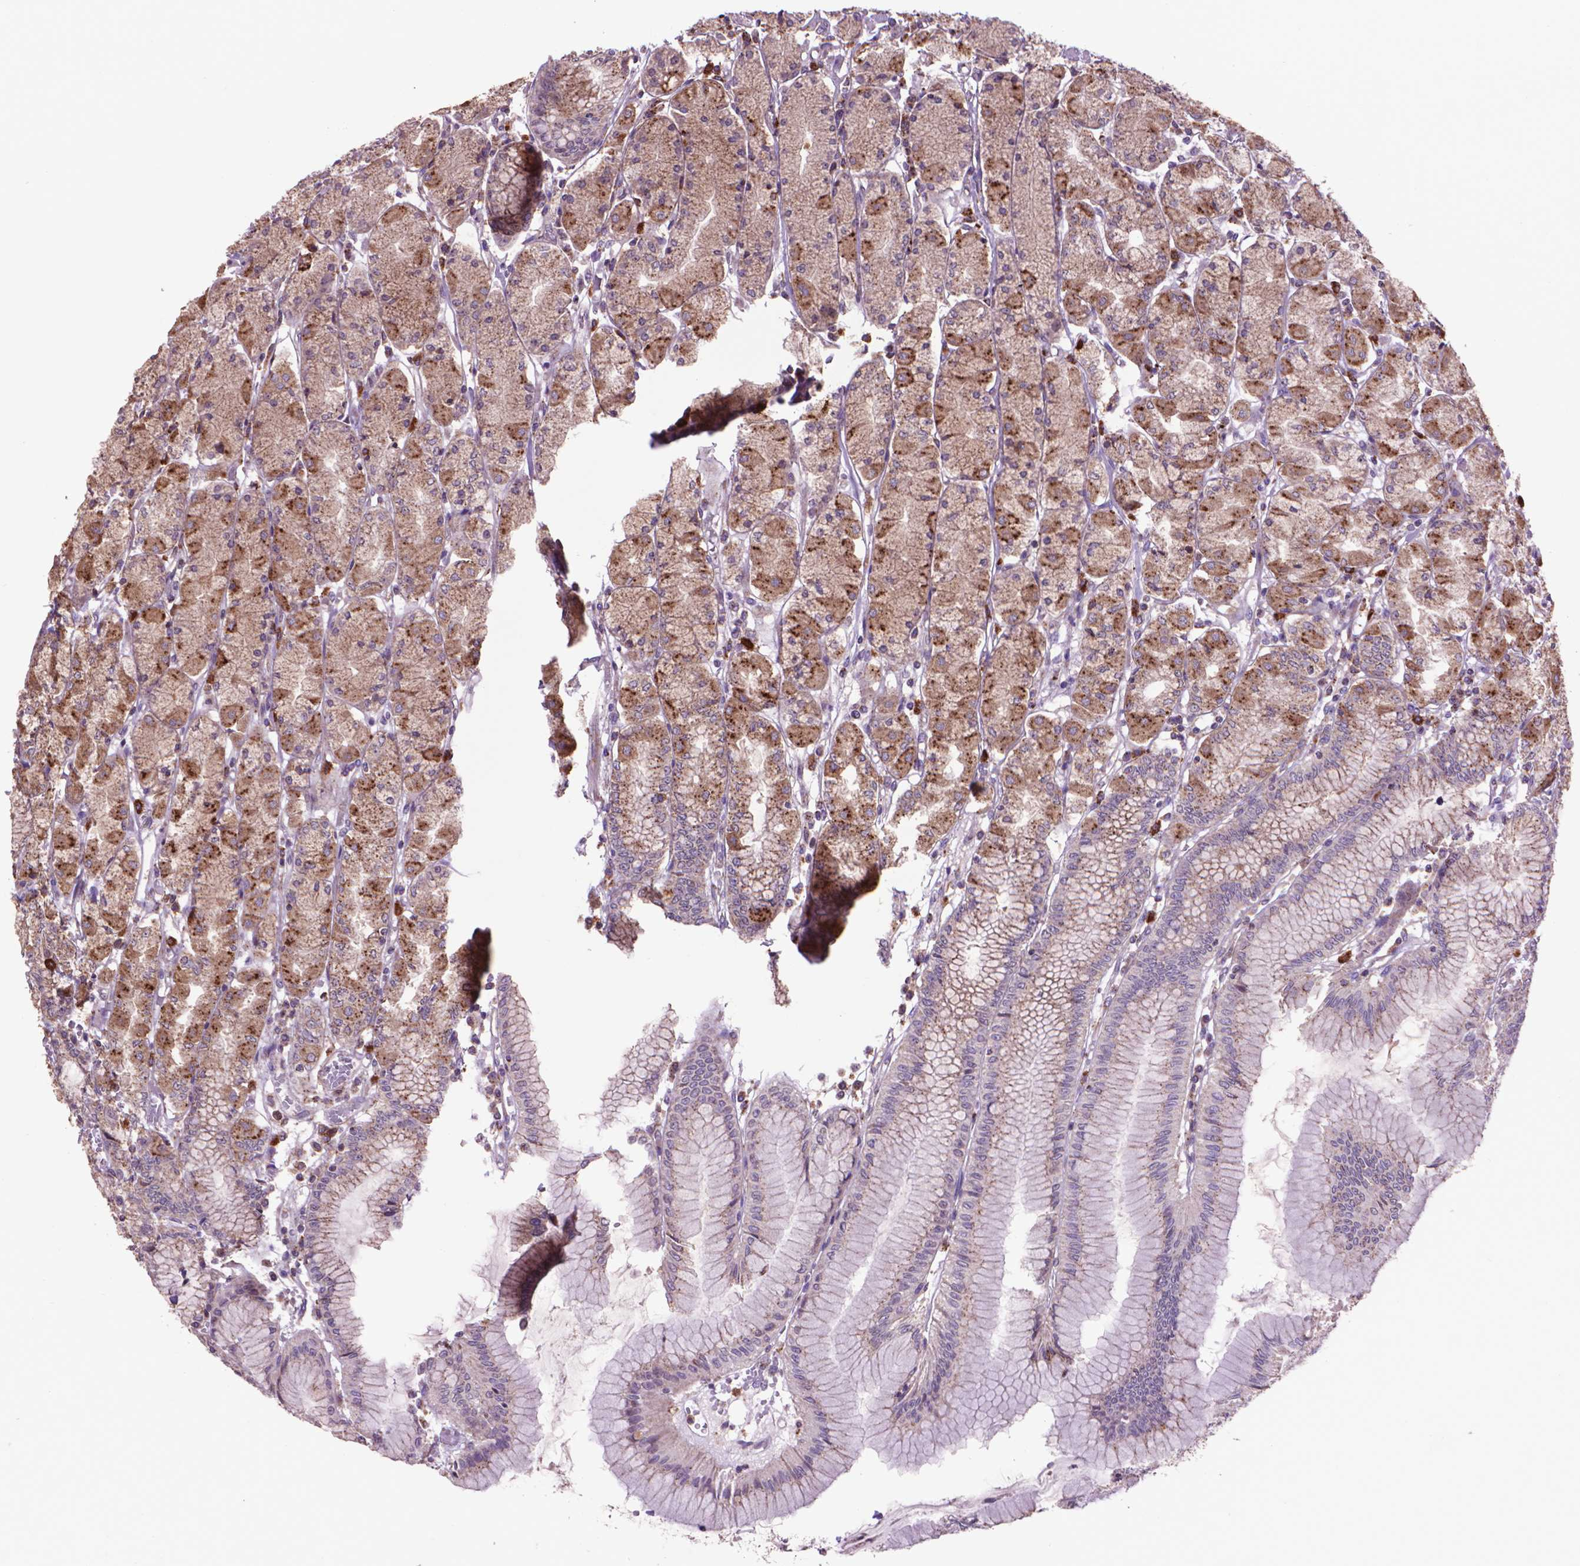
{"staining": {"intensity": "moderate", "quantity": "25%-75%", "location": "cytoplasmic/membranous"}, "tissue": "stomach", "cell_type": "Glandular cells", "image_type": "normal", "snomed": [{"axis": "morphology", "description": "Normal tissue, NOS"}, {"axis": "topography", "description": "Stomach, upper"}], "caption": "Immunohistochemistry (IHC) (DAB (3,3'-diaminobenzidine)) staining of unremarkable human stomach shows moderate cytoplasmic/membranous protein positivity in approximately 25%-75% of glandular cells.", "gene": "GLB1", "patient": {"sex": "male", "age": 69}}